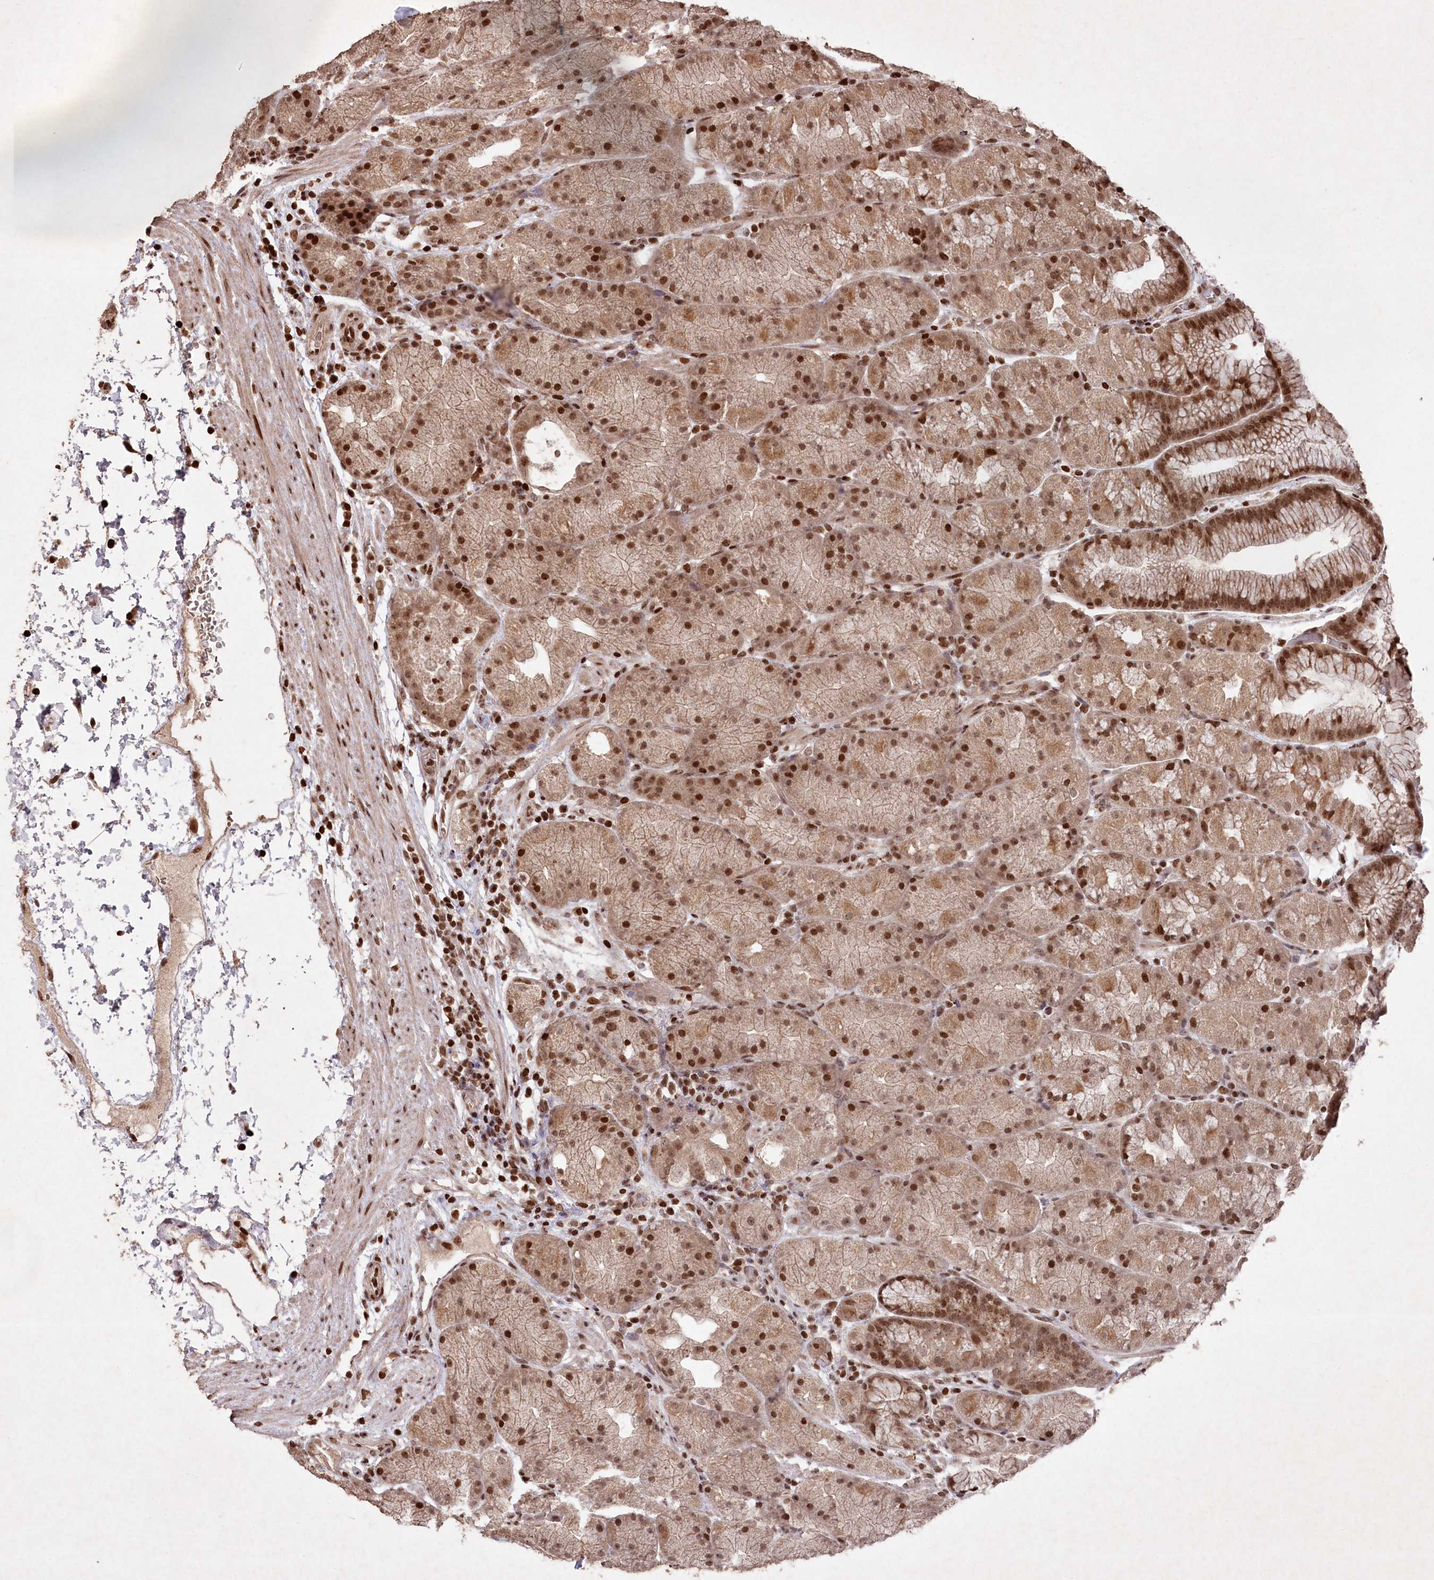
{"staining": {"intensity": "strong", "quantity": ">75%", "location": "cytoplasmic/membranous,nuclear"}, "tissue": "stomach", "cell_type": "Glandular cells", "image_type": "normal", "snomed": [{"axis": "morphology", "description": "Normal tissue, NOS"}, {"axis": "topography", "description": "Stomach, upper"}, {"axis": "topography", "description": "Stomach"}], "caption": "Glandular cells reveal high levels of strong cytoplasmic/membranous,nuclear positivity in approximately >75% of cells in benign stomach. The staining was performed using DAB, with brown indicating positive protein expression. Nuclei are stained blue with hematoxylin.", "gene": "CCSER2", "patient": {"sex": "male", "age": 48}}